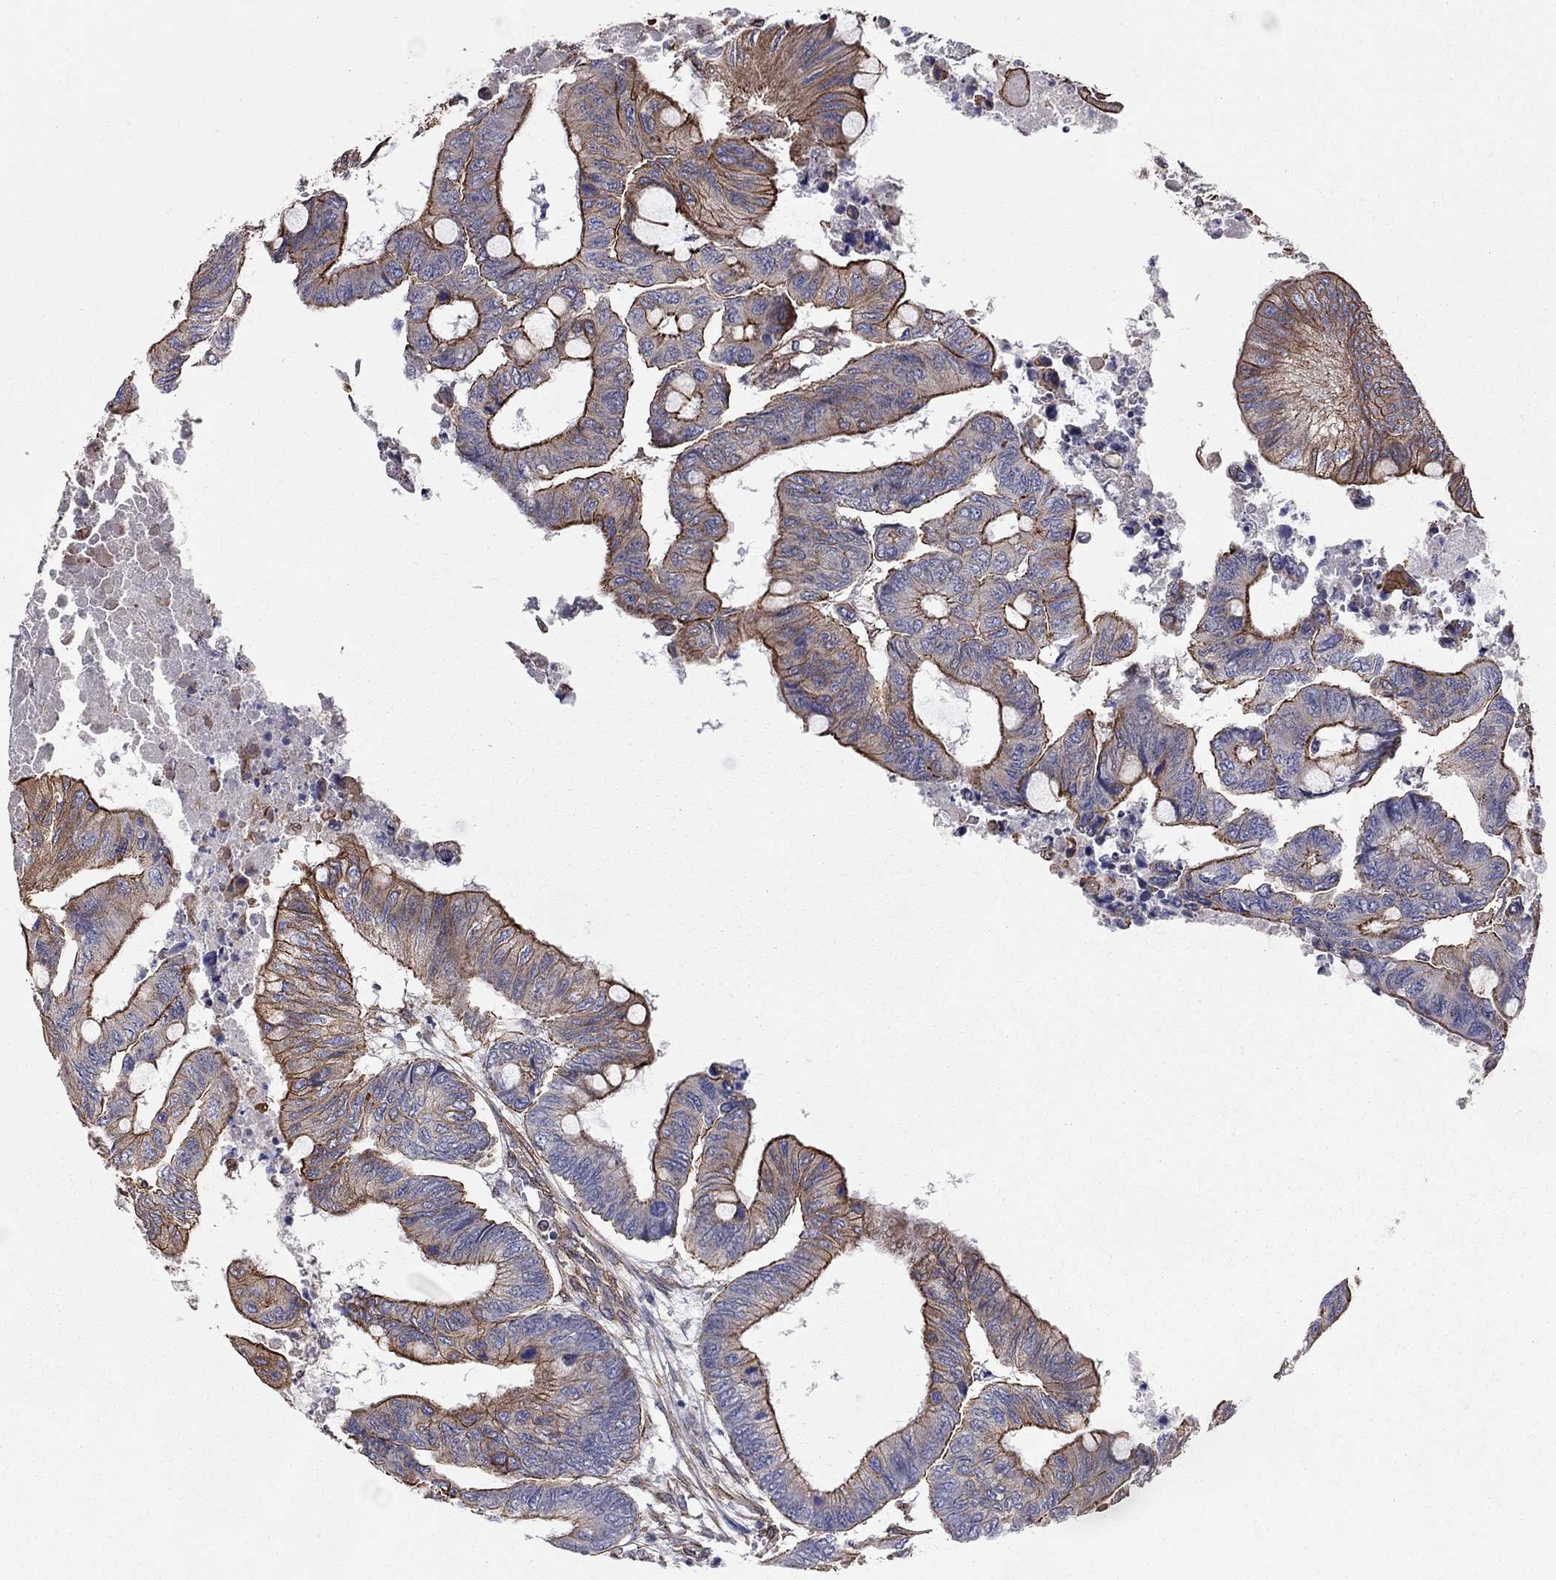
{"staining": {"intensity": "strong", "quantity": ">75%", "location": "cytoplasmic/membranous"}, "tissue": "colorectal cancer", "cell_type": "Tumor cells", "image_type": "cancer", "snomed": [{"axis": "morphology", "description": "Normal tissue, NOS"}, {"axis": "morphology", "description": "Adenocarcinoma, NOS"}, {"axis": "topography", "description": "Rectum"}, {"axis": "topography", "description": "Peripheral nerve tissue"}], "caption": "A high-resolution image shows immunohistochemistry (IHC) staining of colorectal adenocarcinoma, which shows strong cytoplasmic/membranous staining in about >75% of tumor cells.", "gene": "BICDL2", "patient": {"sex": "male", "age": 92}}